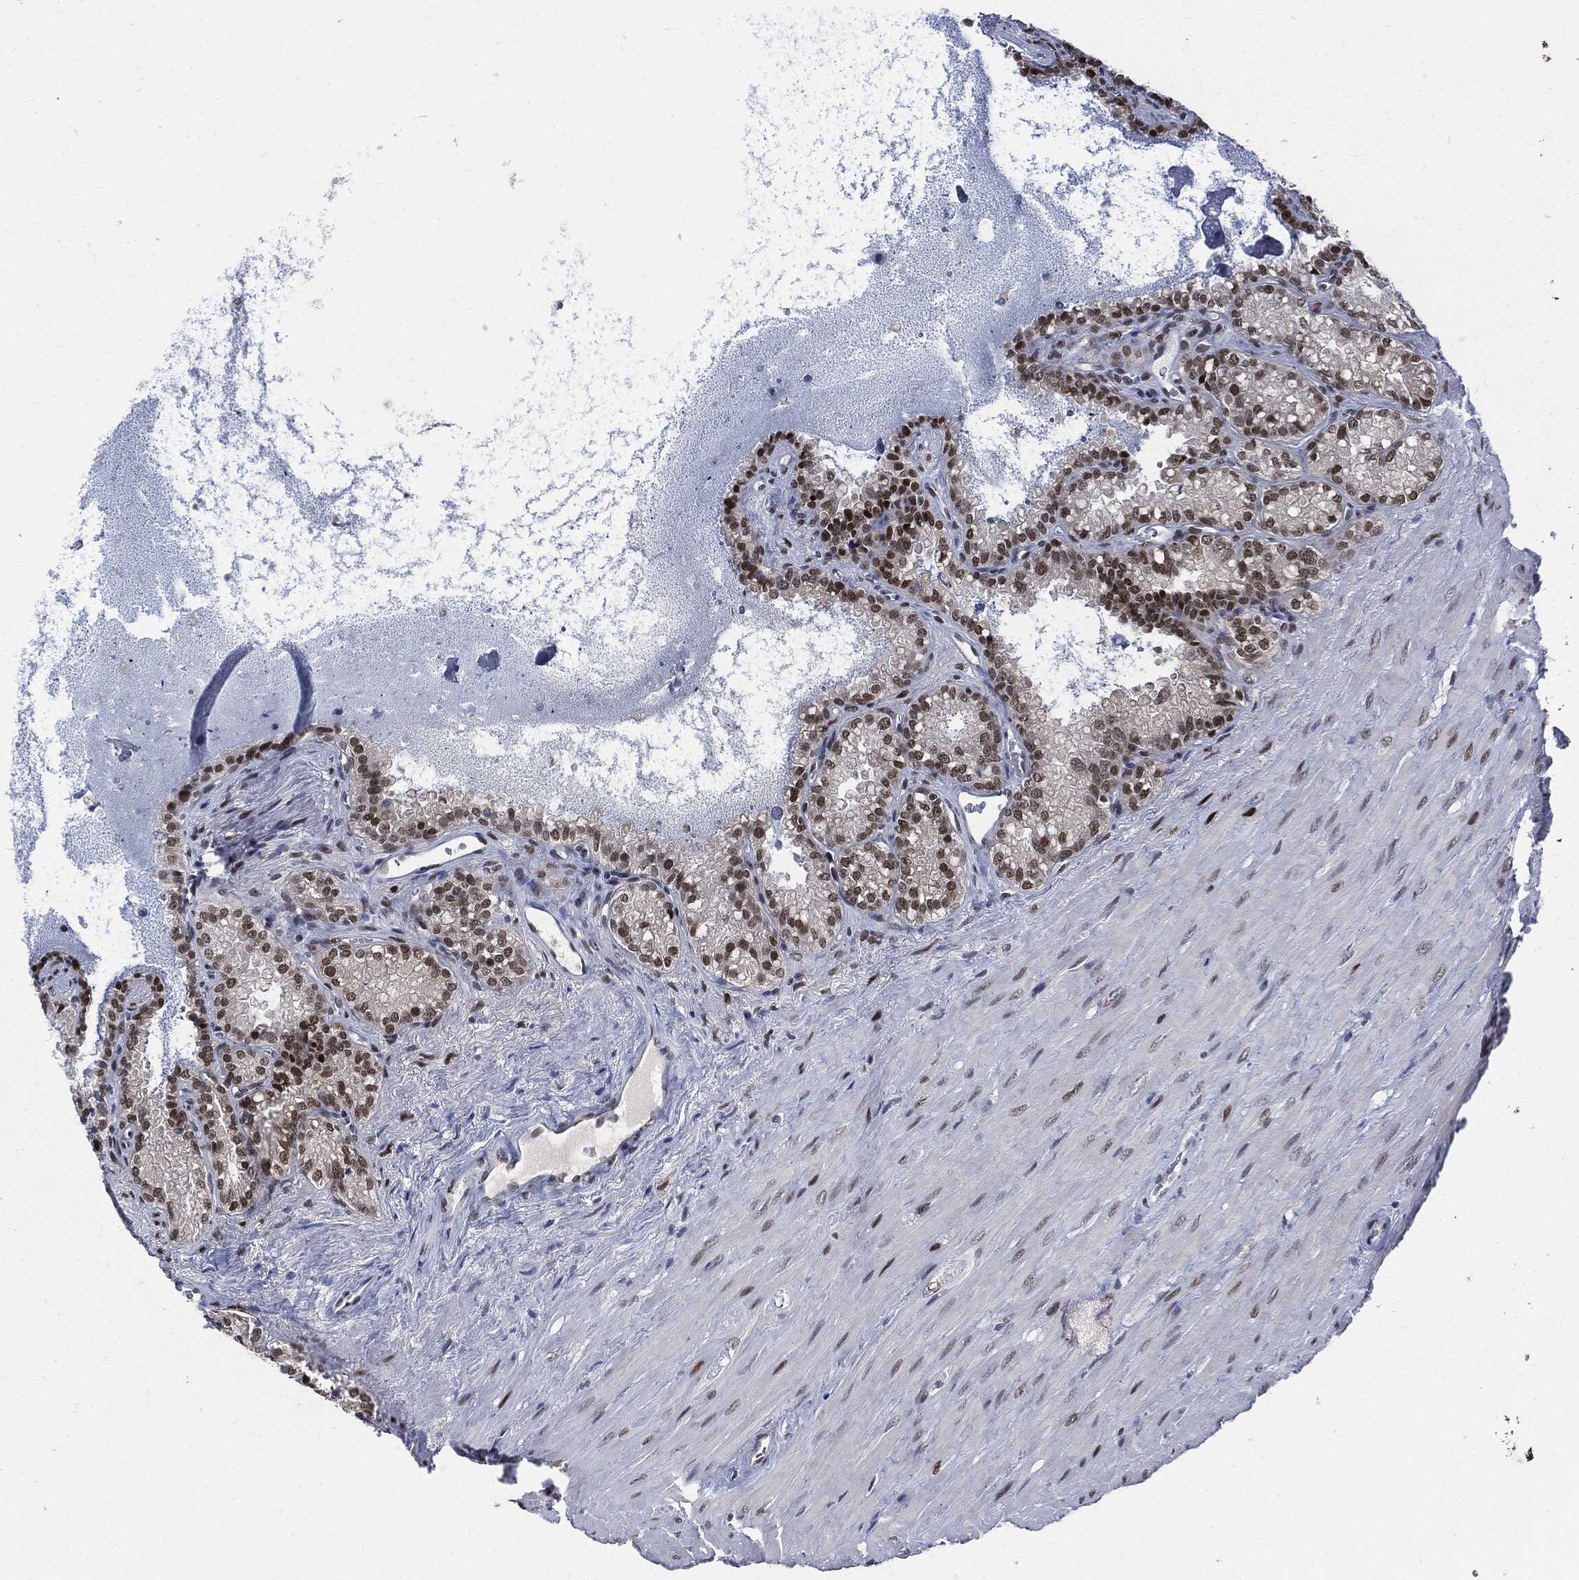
{"staining": {"intensity": "strong", "quantity": ">75%", "location": "nuclear"}, "tissue": "seminal vesicle", "cell_type": "Glandular cells", "image_type": "normal", "snomed": [{"axis": "morphology", "description": "Normal tissue, NOS"}, {"axis": "topography", "description": "Seminal veicle"}], "caption": "Glandular cells show high levels of strong nuclear staining in about >75% of cells in benign seminal vesicle. (IHC, brightfield microscopy, high magnification).", "gene": "PCNA", "patient": {"sex": "male", "age": 68}}